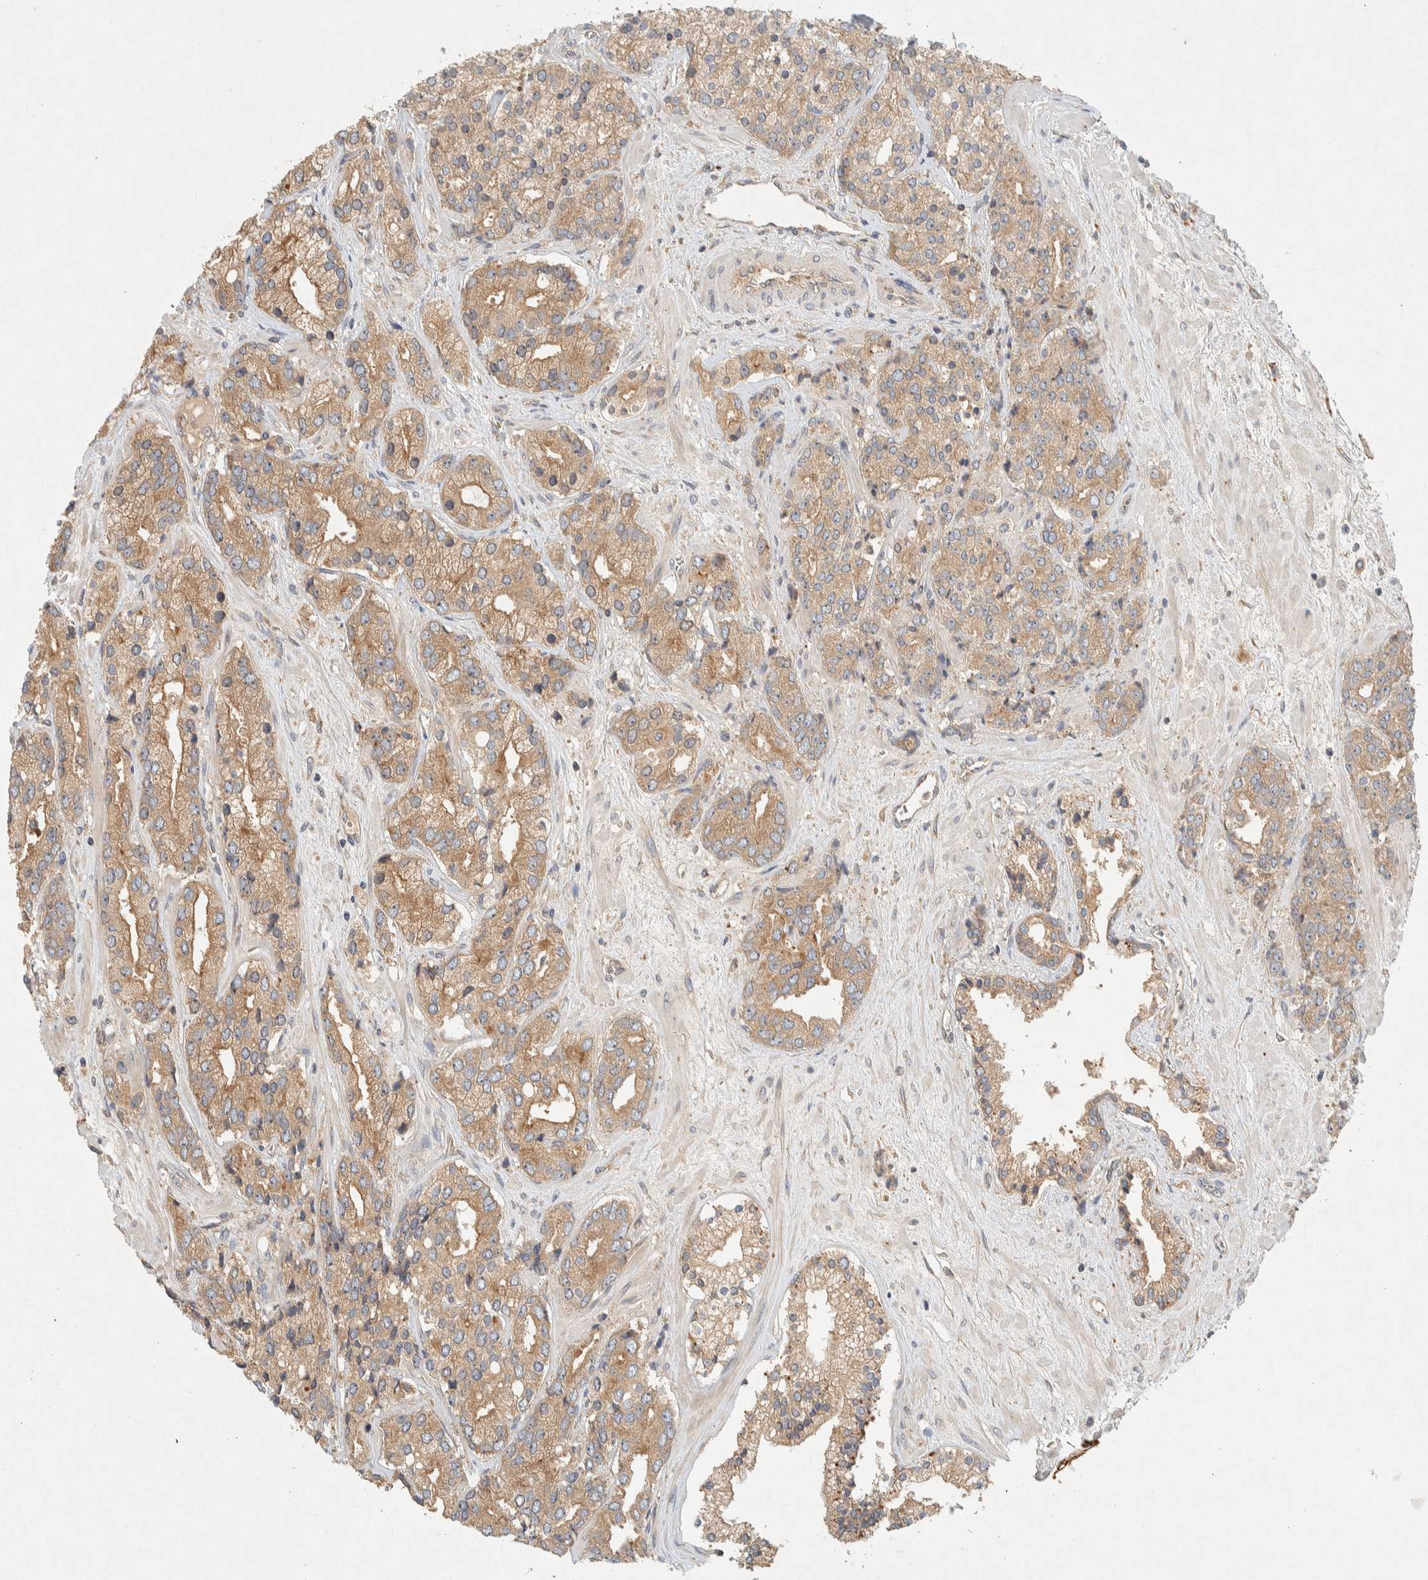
{"staining": {"intensity": "weak", "quantity": ">75%", "location": "cytoplasmic/membranous"}, "tissue": "prostate cancer", "cell_type": "Tumor cells", "image_type": "cancer", "snomed": [{"axis": "morphology", "description": "Adenocarcinoma, High grade"}, {"axis": "topography", "description": "Prostate"}], "caption": "Immunohistochemistry histopathology image of neoplastic tissue: human adenocarcinoma (high-grade) (prostate) stained using immunohistochemistry (IHC) demonstrates low levels of weak protein expression localized specifically in the cytoplasmic/membranous of tumor cells, appearing as a cytoplasmic/membranous brown color.", "gene": "PXK", "patient": {"sex": "male", "age": 71}}